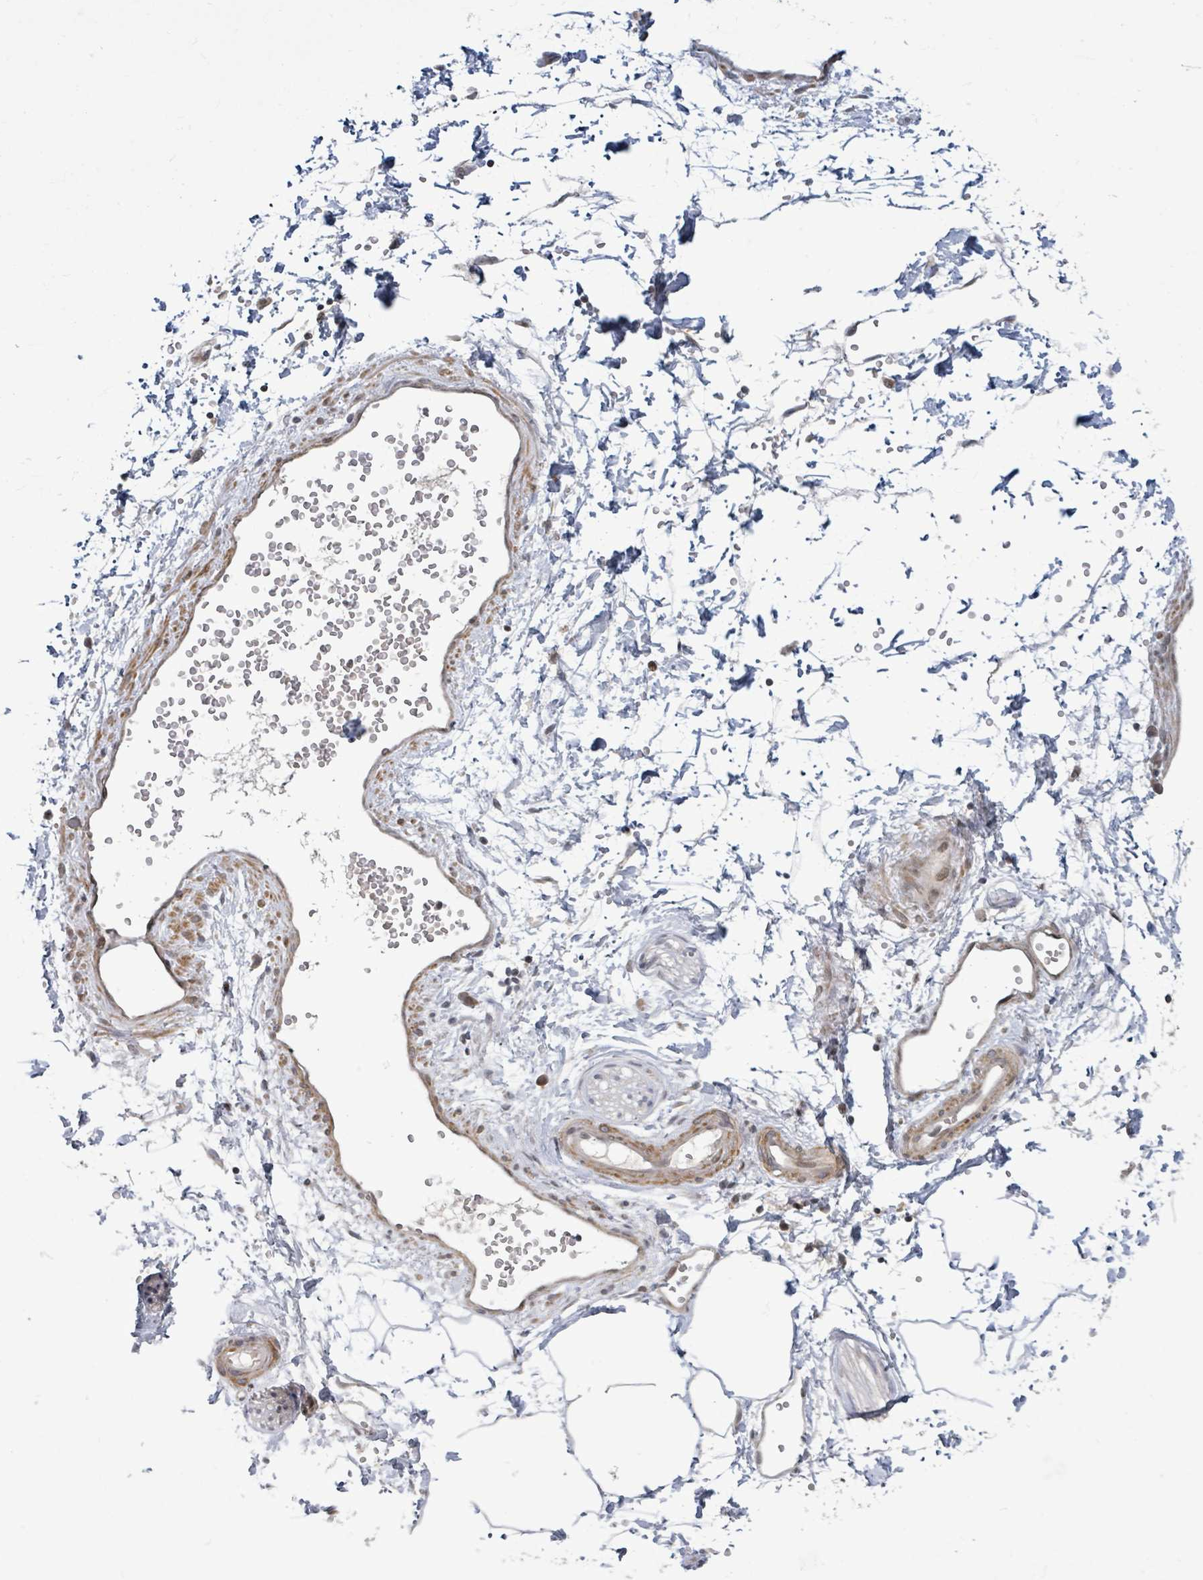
{"staining": {"intensity": "negative", "quantity": "none", "location": "none"}, "tissue": "adipose tissue", "cell_type": "Adipocytes", "image_type": "normal", "snomed": [{"axis": "morphology", "description": "Normal tissue, NOS"}, {"axis": "topography", "description": "Prostate"}, {"axis": "topography", "description": "Peripheral nerve tissue"}], "caption": "The image displays no staining of adipocytes in unremarkable adipose tissue. (DAB IHC, high magnification).", "gene": "SBF2", "patient": {"sex": "male", "age": 55}}